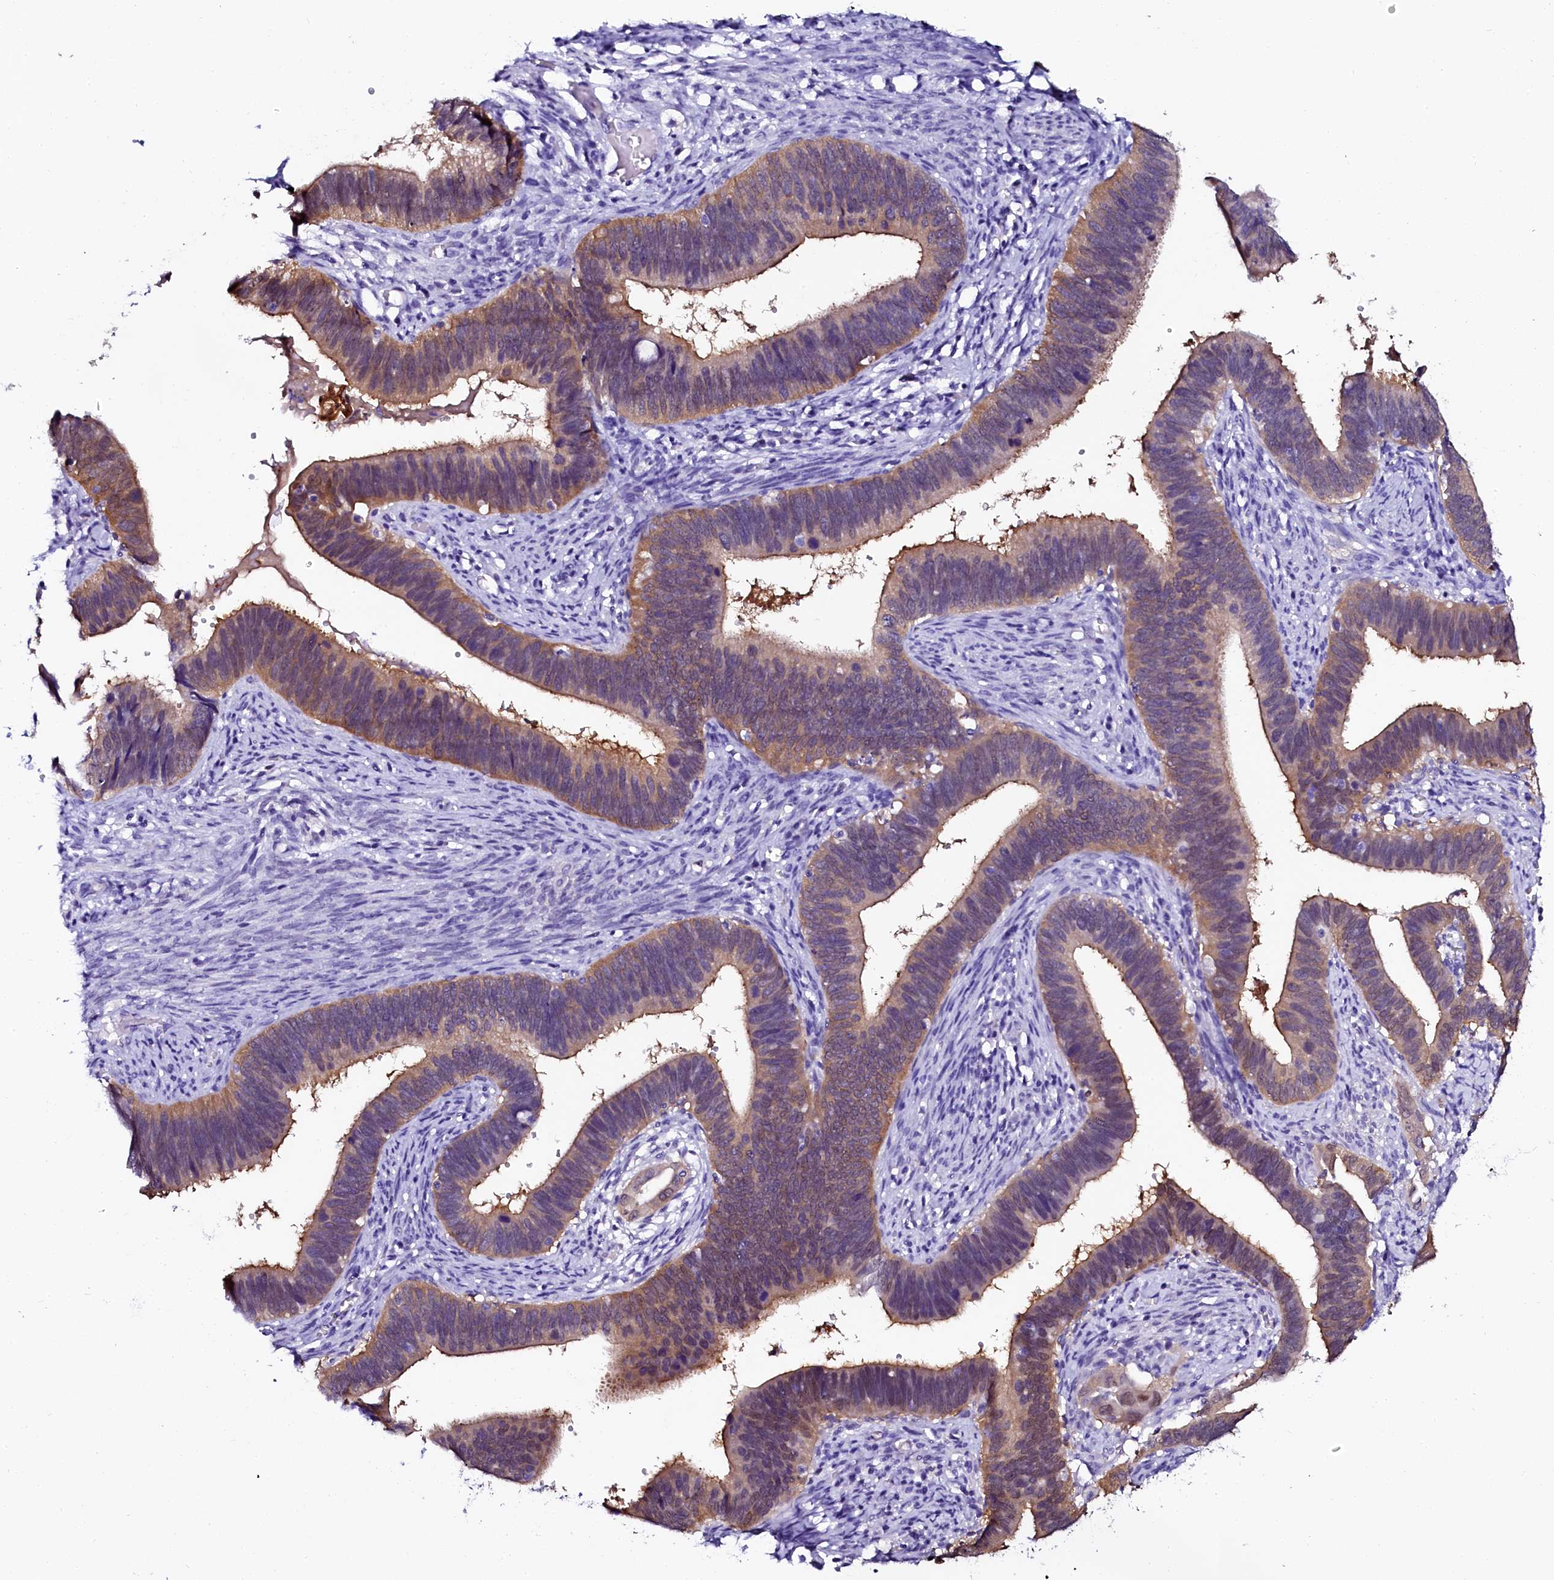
{"staining": {"intensity": "moderate", "quantity": ">75%", "location": "cytoplasmic/membranous"}, "tissue": "cervical cancer", "cell_type": "Tumor cells", "image_type": "cancer", "snomed": [{"axis": "morphology", "description": "Adenocarcinoma, NOS"}, {"axis": "topography", "description": "Cervix"}], "caption": "Immunohistochemistry (DAB (3,3'-diaminobenzidine)) staining of human cervical cancer exhibits moderate cytoplasmic/membranous protein positivity in approximately >75% of tumor cells.", "gene": "SORD", "patient": {"sex": "female", "age": 42}}